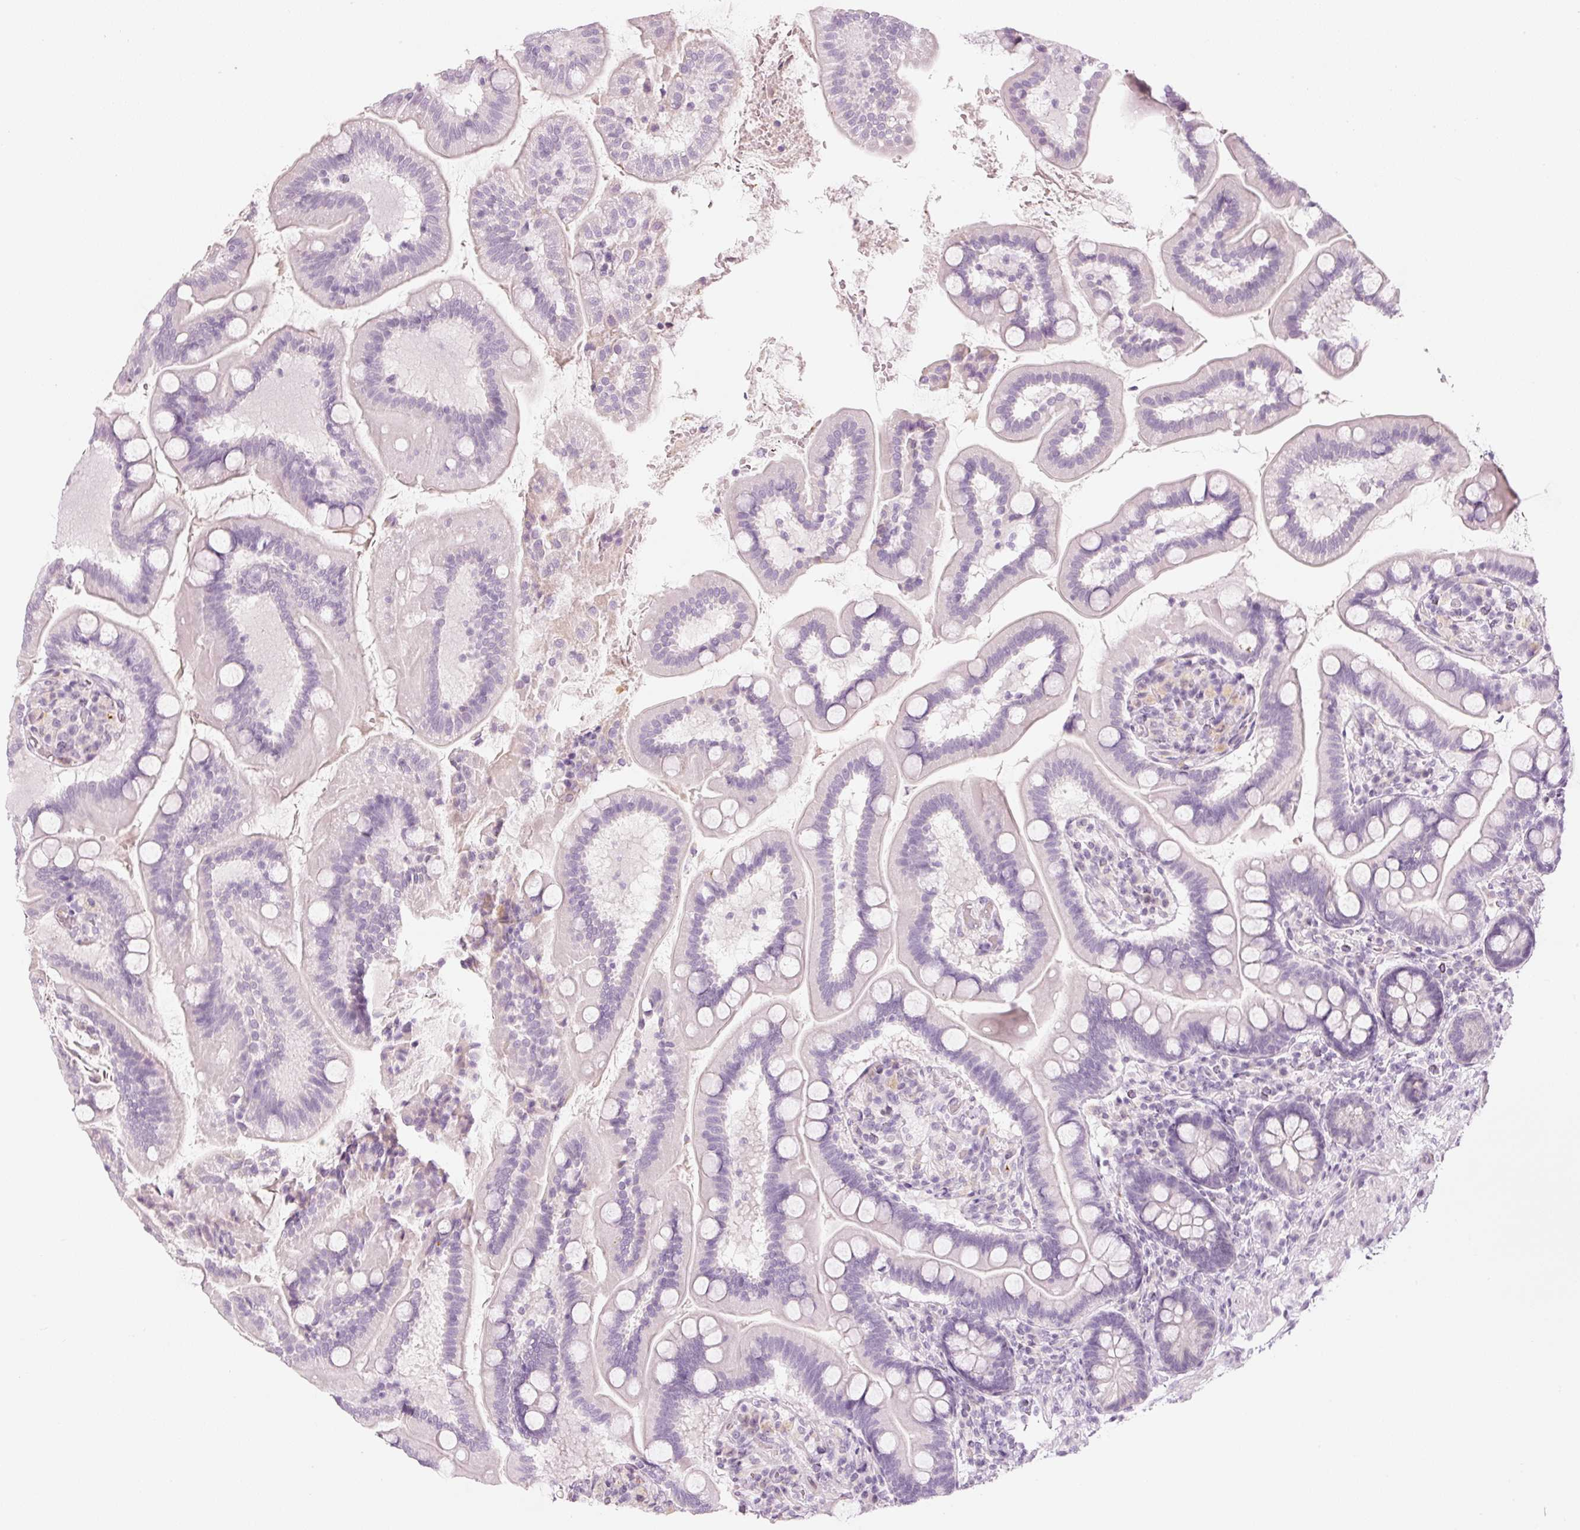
{"staining": {"intensity": "negative", "quantity": "none", "location": "none"}, "tissue": "small intestine", "cell_type": "Glandular cells", "image_type": "normal", "snomed": [{"axis": "morphology", "description": "Normal tissue, NOS"}, {"axis": "topography", "description": "Small intestine"}], "caption": "Image shows no protein positivity in glandular cells of normal small intestine. The staining was performed using DAB to visualize the protein expression in brown, while the nuclei were stained in blue with hematoxylin (Magnification: 20x).", "gene": "LECT2", "patient": {"sex": "female", "age": 64}}